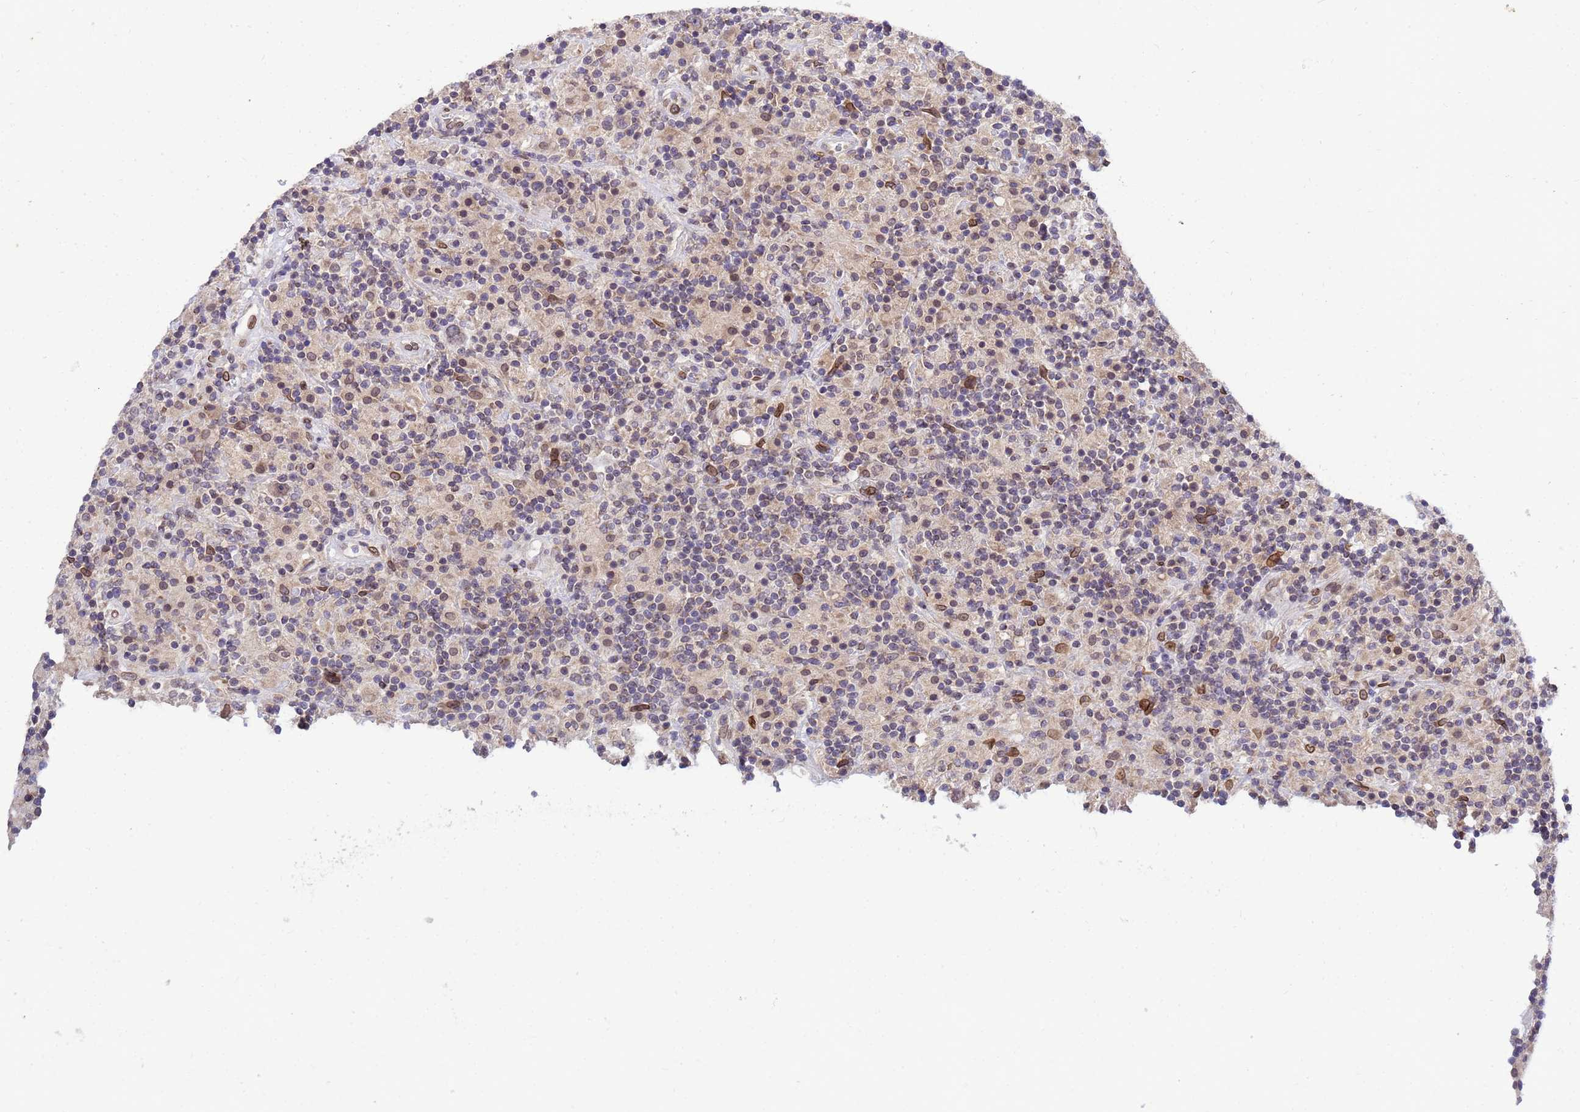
{"staining": {"intensity": "negative", "quantity": "none", "location": "none"}, "tissue": "lymphoma", "cell_type": "Tumor cells", "image_type": "cancer", "snomed": [{"axis": "morphology", "description": "Hodgkin's disease, NOS"}, {"axis": "topography", "description": "Lymph node"}], "caption": "Tumor cells are negative for brown protein staining in lymphoma. (Brightfield microscopy of DAB immunohistochemistry at high magnification).", "gene": "GPR135", "patient": {"sex": "male", "age": 70}}